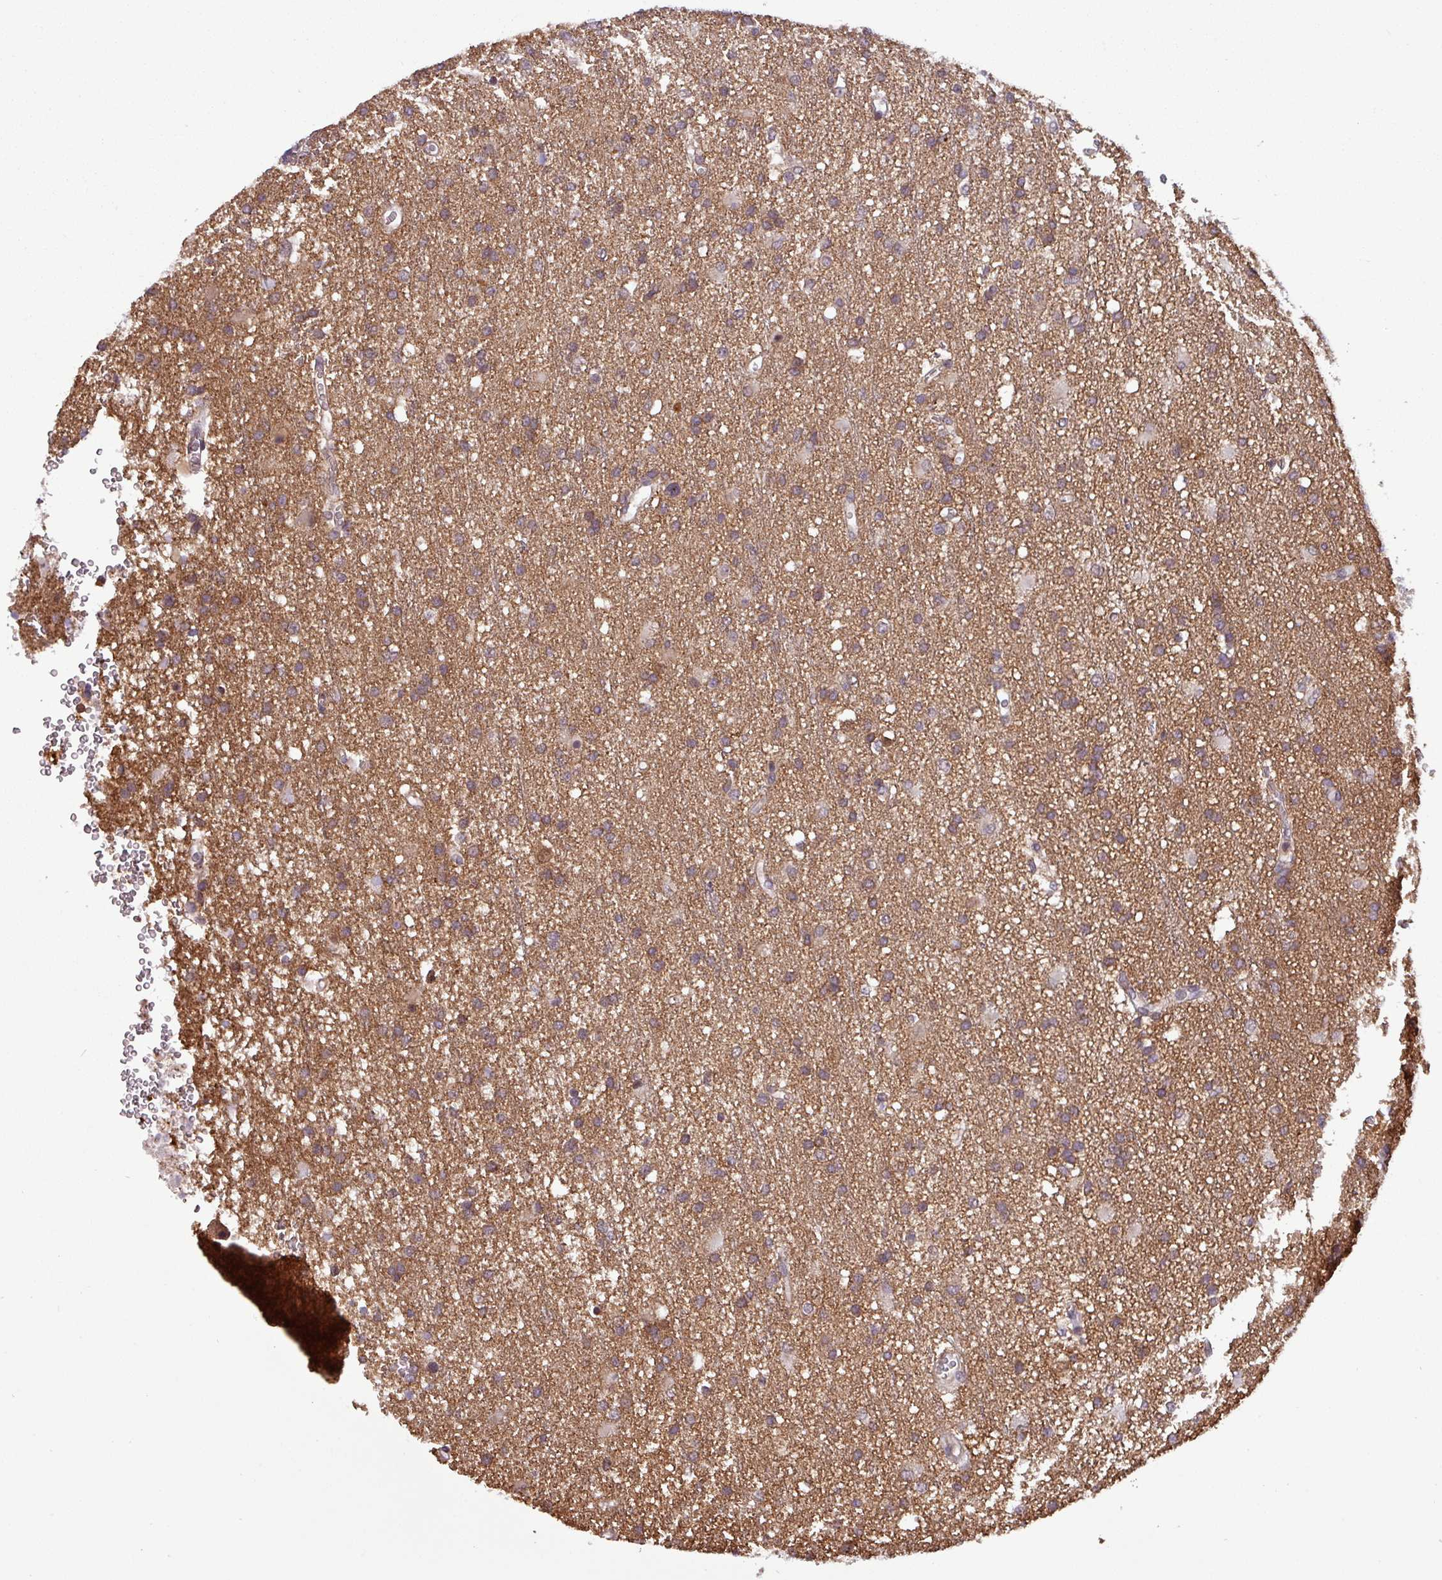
{"staining": {"intensity": "weak", "quantity": "25%-75%", "location": "cytoplasmic/membranous"}, "tissue": "glioma", "cell_type": "Tumor cells", "image_type": "cancer", "snomed": [{"axis": "morphology", "description": "Glioma, malignant, High grade"}, {"axis": "topography", "description": "Brain"}], "caption": "Brown immunohistochemical staining in glioma reveals weak cytoplasmic/membranous expression in approximately 25%-75% of tumor cells.", "gene": "NPFFR1", "patient": {"sex": "female", "age": 74}}